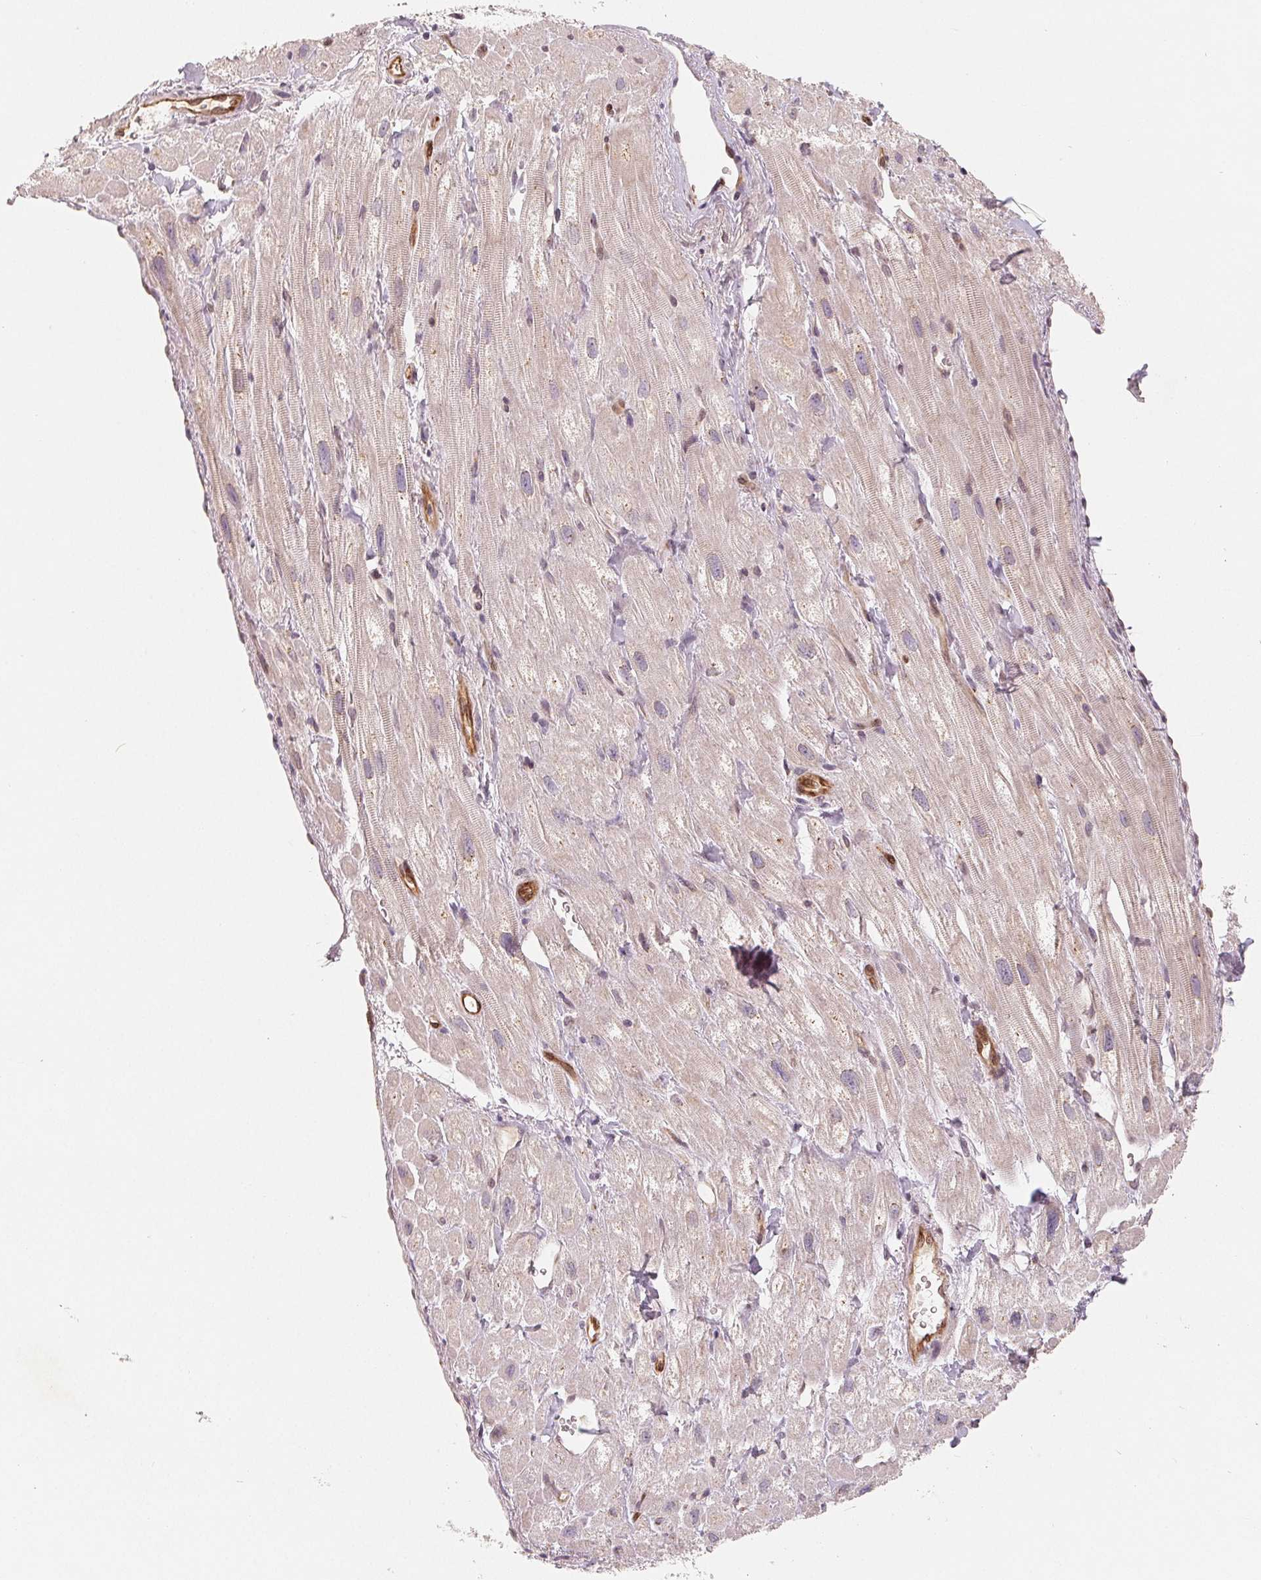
{"staining": {"intensity": "weak", "quantity": "25%-75%", "location": "cytoplasmic/membranous"}, "tissue": "heart muscle", "cell_type": "Cardiomyocytes", "image_type": "normal", "snomed": [{"axis": "morphology", "description": "Normal tissue, NOS"}, {"axis": "topography", "description": "Heart"}], "caption": "Normal heart muscle was stained to show a protein in brown. There is low levels of weak cytoplasmic/membranous positivity in approximately 25%-75% of cardiomyocytes. (DAB IHC, brown staining for protein, blue staining for nuclei).", "gene": "TMSB15B", "patient": {"sex": "female", "age": 62}}